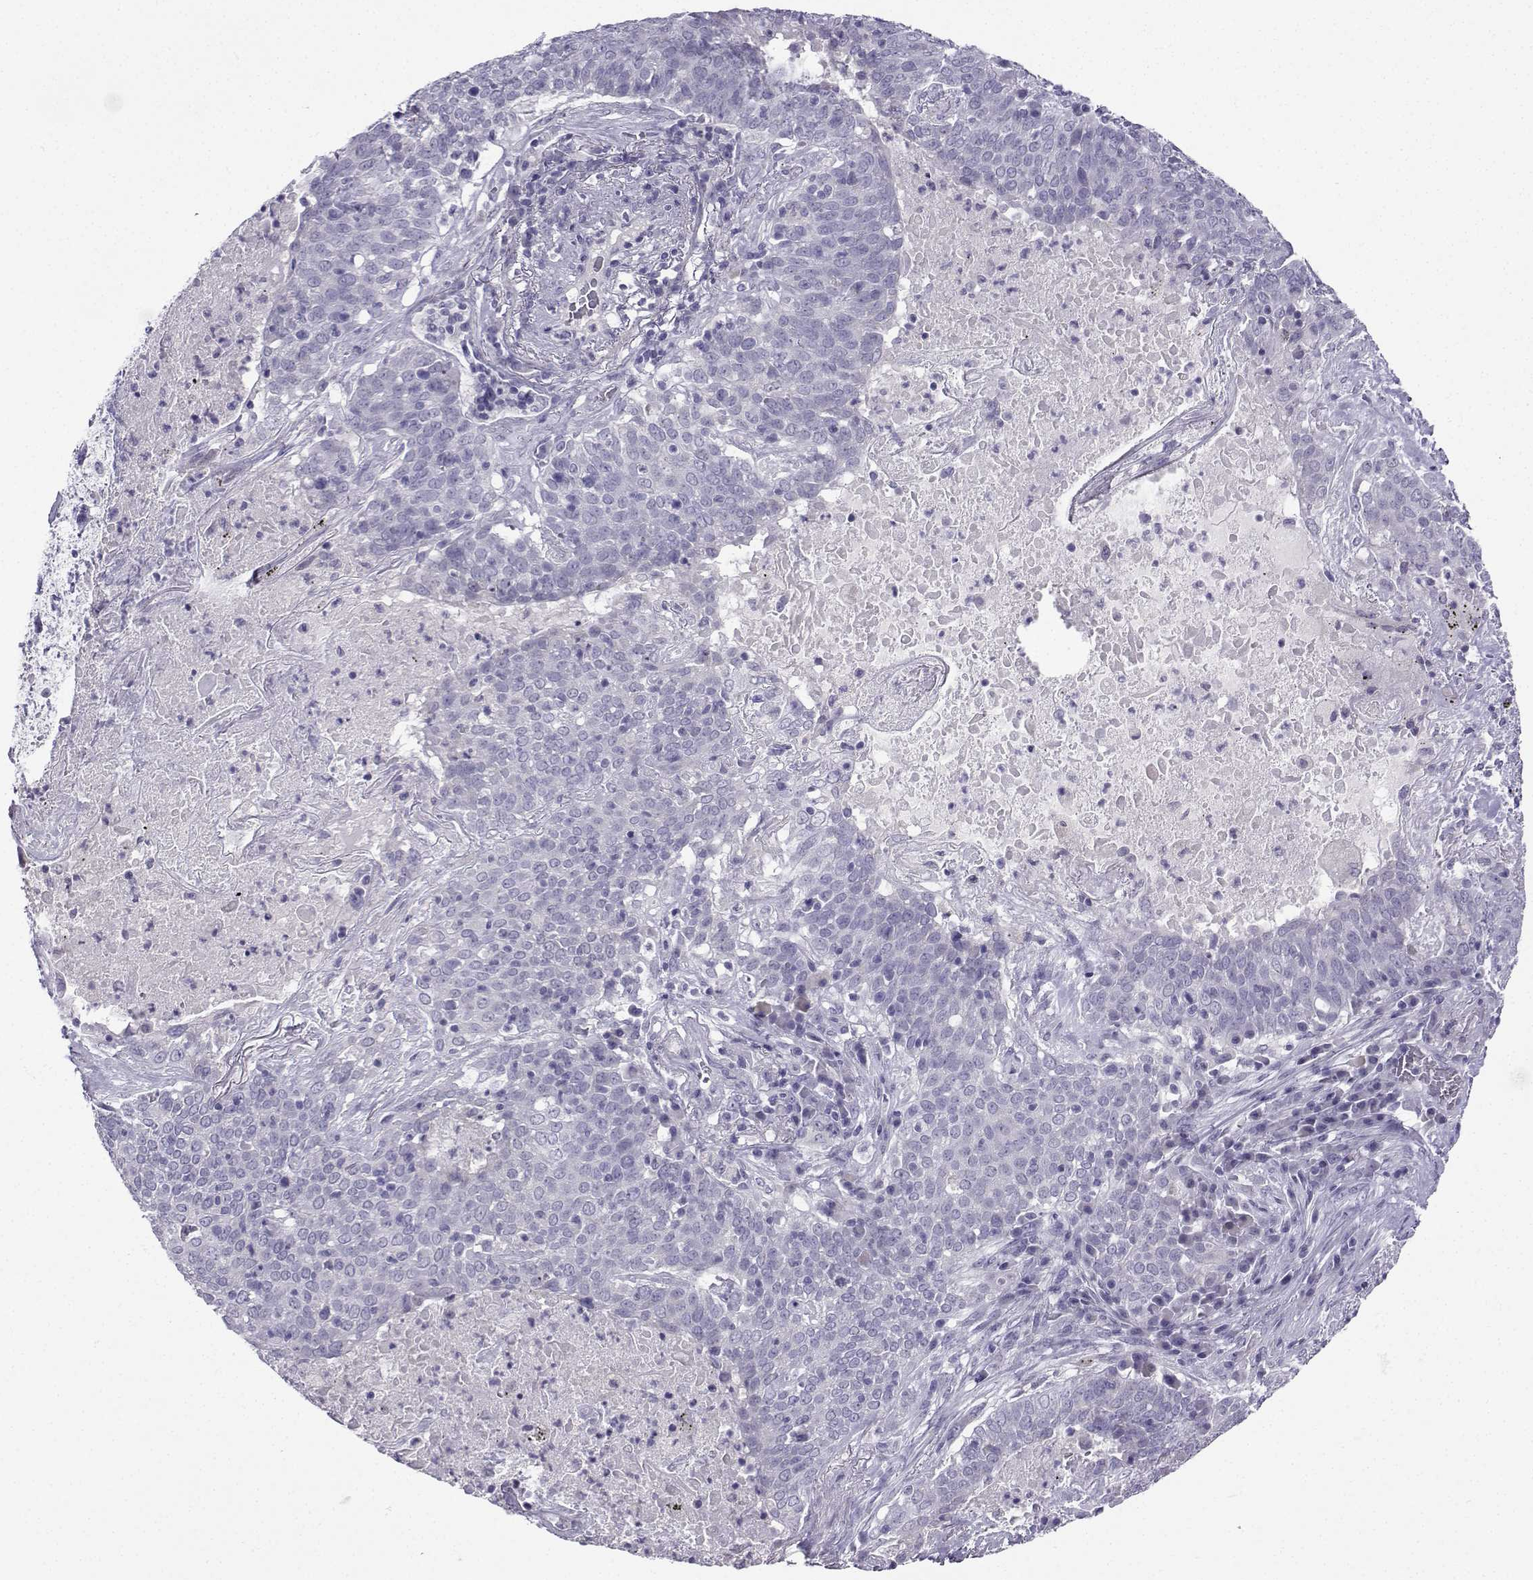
{"staining": {"intensity": "negative", "quantity": "none", "location": "none"}, "tissue": "lung cancer", "cell_type": "Tumor cells", "image_type": "cancer", "snomed": [{"axis": "morphology", "description": "Squamous cell carcinoma, NOS"}, {"axis": "topography", "description": "Lung"}], "caption": "An IHC image of lung cancer (squamous cell carcinoma) is shown. There is no staining in tumor cells of lung cancer (squamous cell carcinoma). The staining is performed using DAB (3,3'-diaminobenzidine) brown chromogen with nuclei counter-stained in using hematoxylin.", "gene": "FBXO24", "patient": {"sex": "male", "age": 82}}